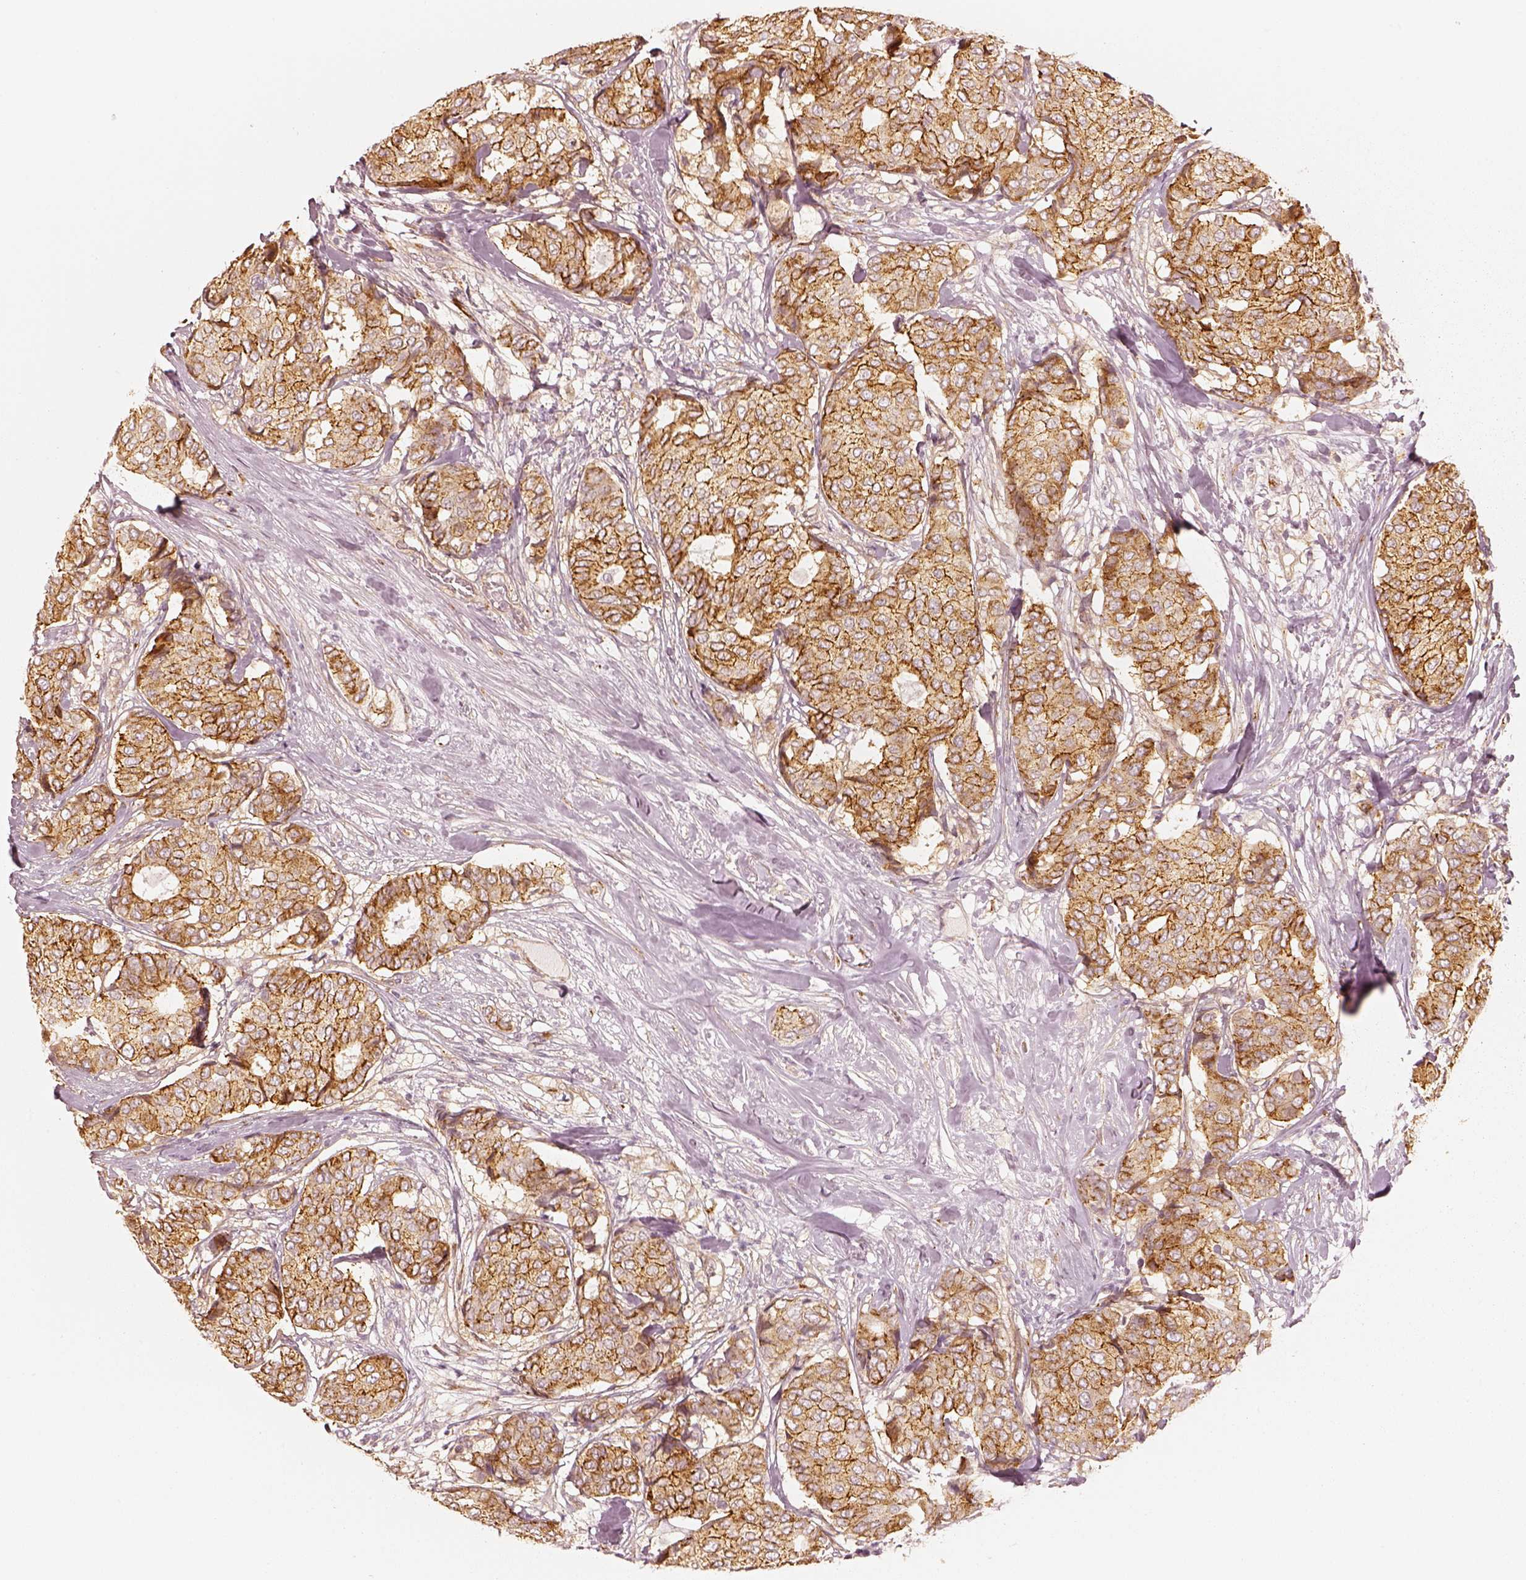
{"staining": {"intensity": "moderate", "quantity": ">75%", "location": "cytoplasmic/membranous"}, "tissue": "breast cancer", "cell_type": "Tumor cells", "image_type": "cancer", "snomed": [{"axis": "morphology", "description": "Duct carcinoma"}, {"axis": "topography", "description": "Breast"}], "caption": "This histopathology image demonstrates immunohistochemistry staining of human intraductal carcinoma (breast), with medium moderate cytoplasmic/membranous expression in approximately >75% of tumor cells.", "gene": "GORASP2", "patient": {"sex": "female", "age": 75}}